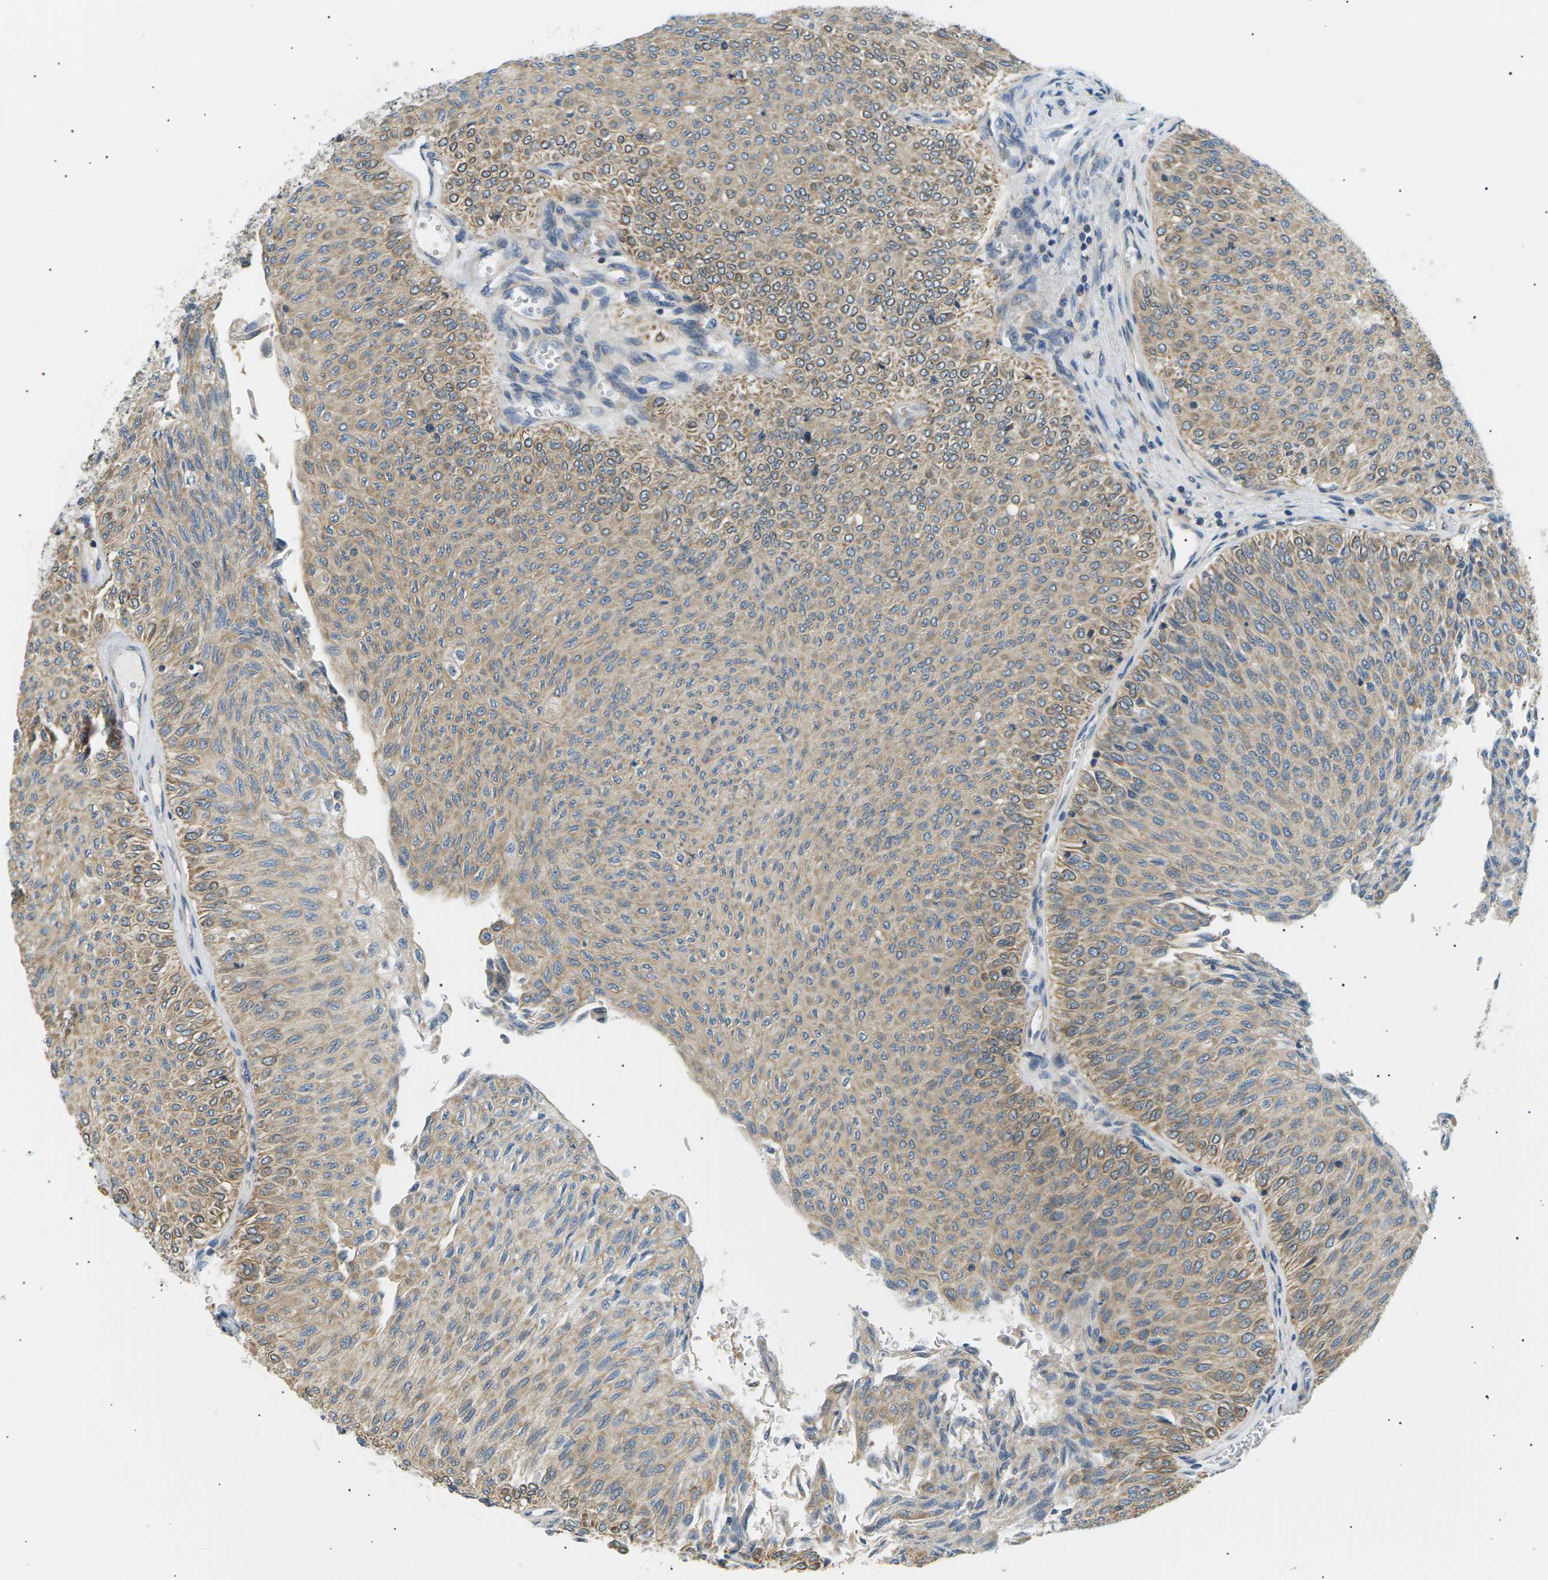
{"staining": {"intensity": "moderate", "quantity": ">75%", "location": "cytoplasmic/membranous"}, "tissue": "urothelial cancer", "cell_type": "Tumor cells", "image_type": "cancer", "snomed": [{"axis": "morphology", "description": "Urothelial carcinoma, Low grade"}, {"axis": "topography", "description": "Urinary bladder"}], "caption": "Immunohistochemical staining of low-grade urothelial carcinoma displays medium levels of moderate cytoplasmic/membranous protein expression in approximately >75% of tumor cells. The staining was performed using DAB (3,3'-diaminobenzidine) to visualize the protein expression in brown, while the nuclei were stained in blue with hematoxylin (Magnification: 20x).", "gene": "TBC1D8", "patient": {"sex": "male", "age": 78}}